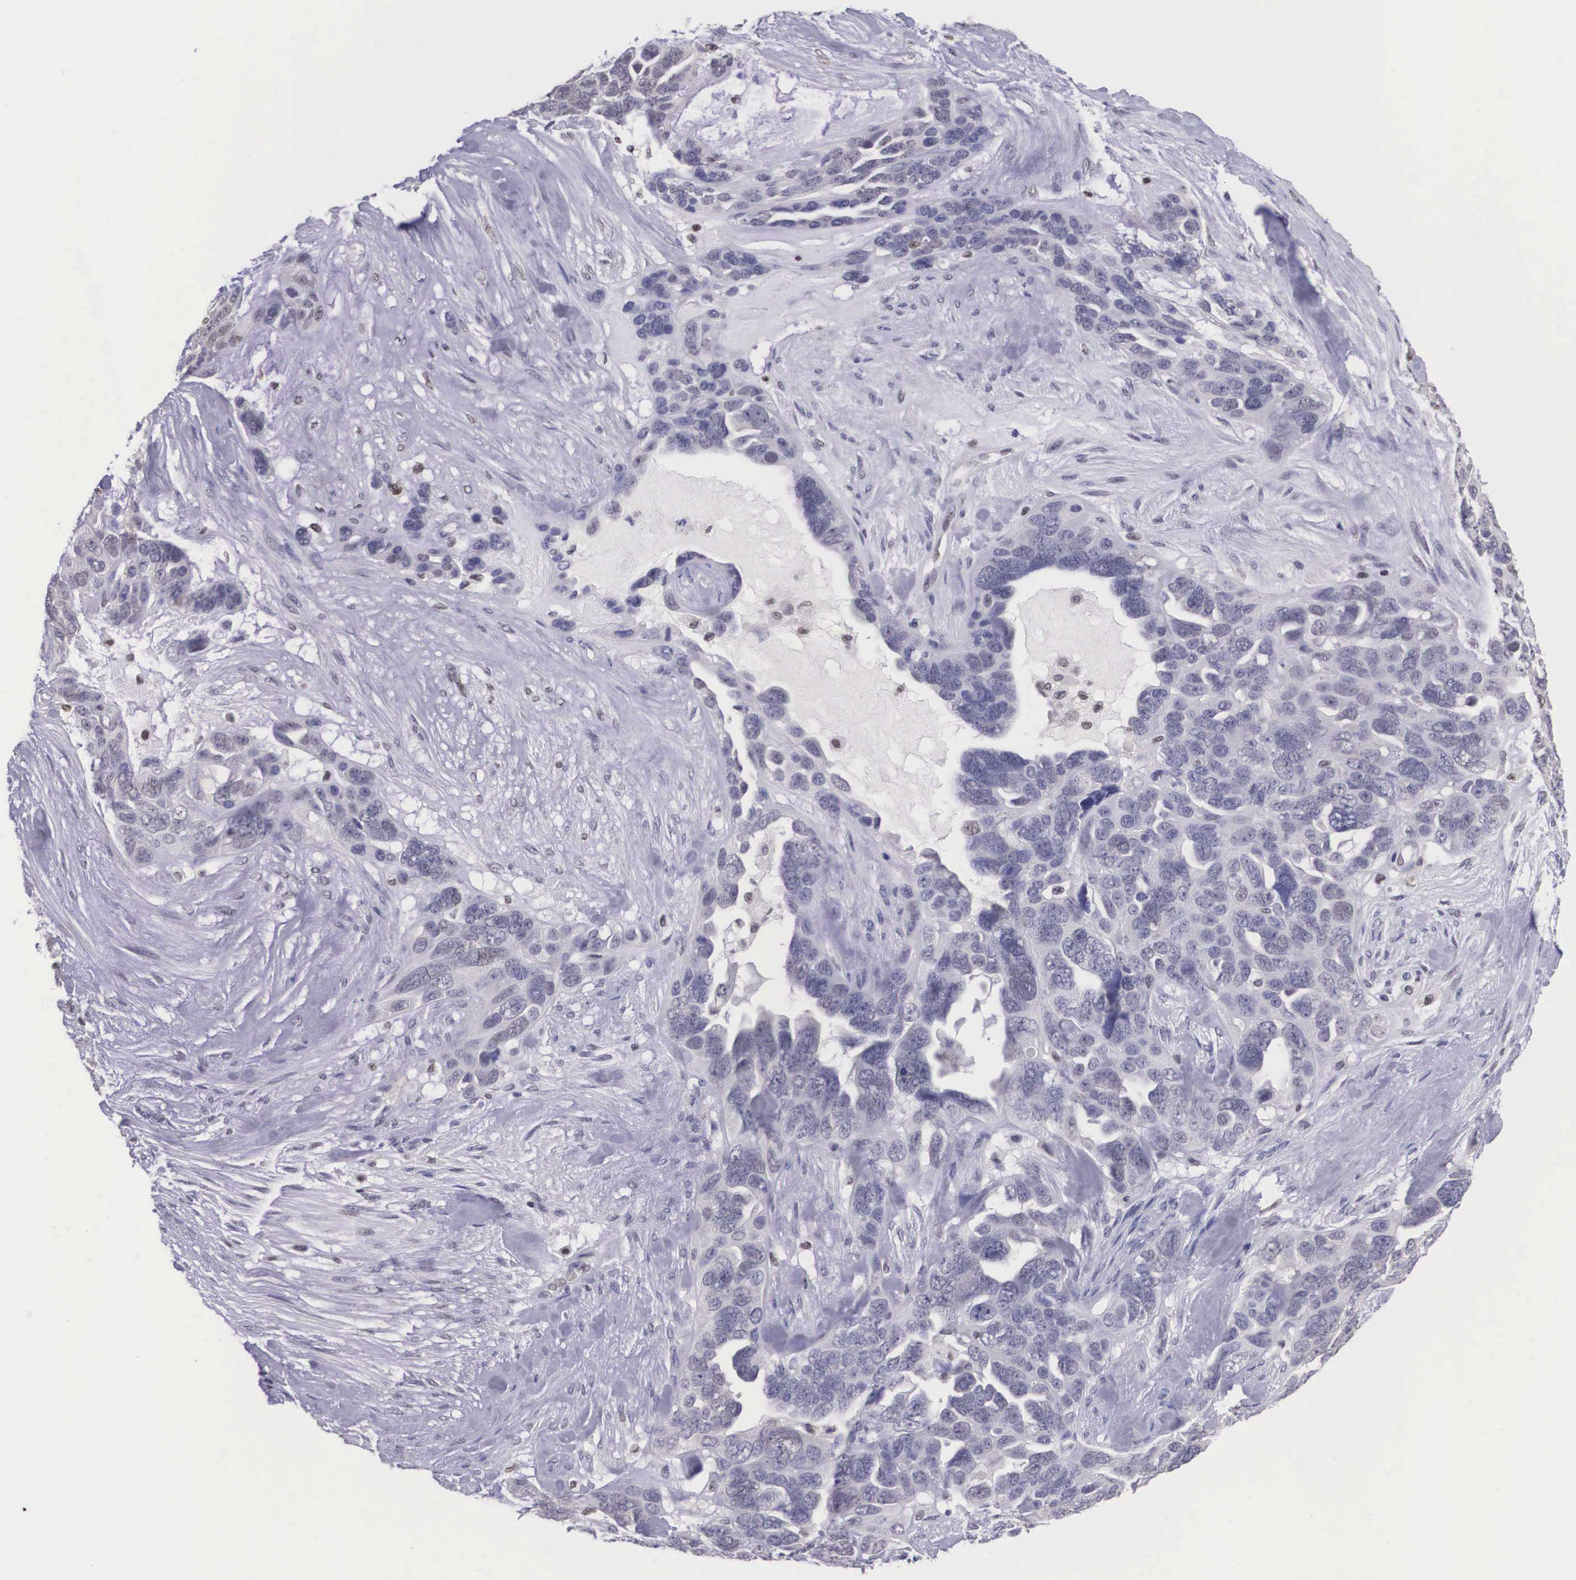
{"staining": {"intensity": "weak", "quantity": "<25%", "location": "nuclear"}, "tissue": "ovarian cancer", "cell_type": "Tumor cells", "image_type": "cancer", "snomed": [{"axis": "morphology", "description": "Cystadenocarcinoma, serous, NOS"}, {"axis": "topography", "description": "Ovary"}], "caption": "Ovarian serous cystadenocarcinoma was stained to show a protein in brown. There is no significant expression in tumor cells.", "gene": "ETV6", "patient": {"sex": "female", "age": 63}}